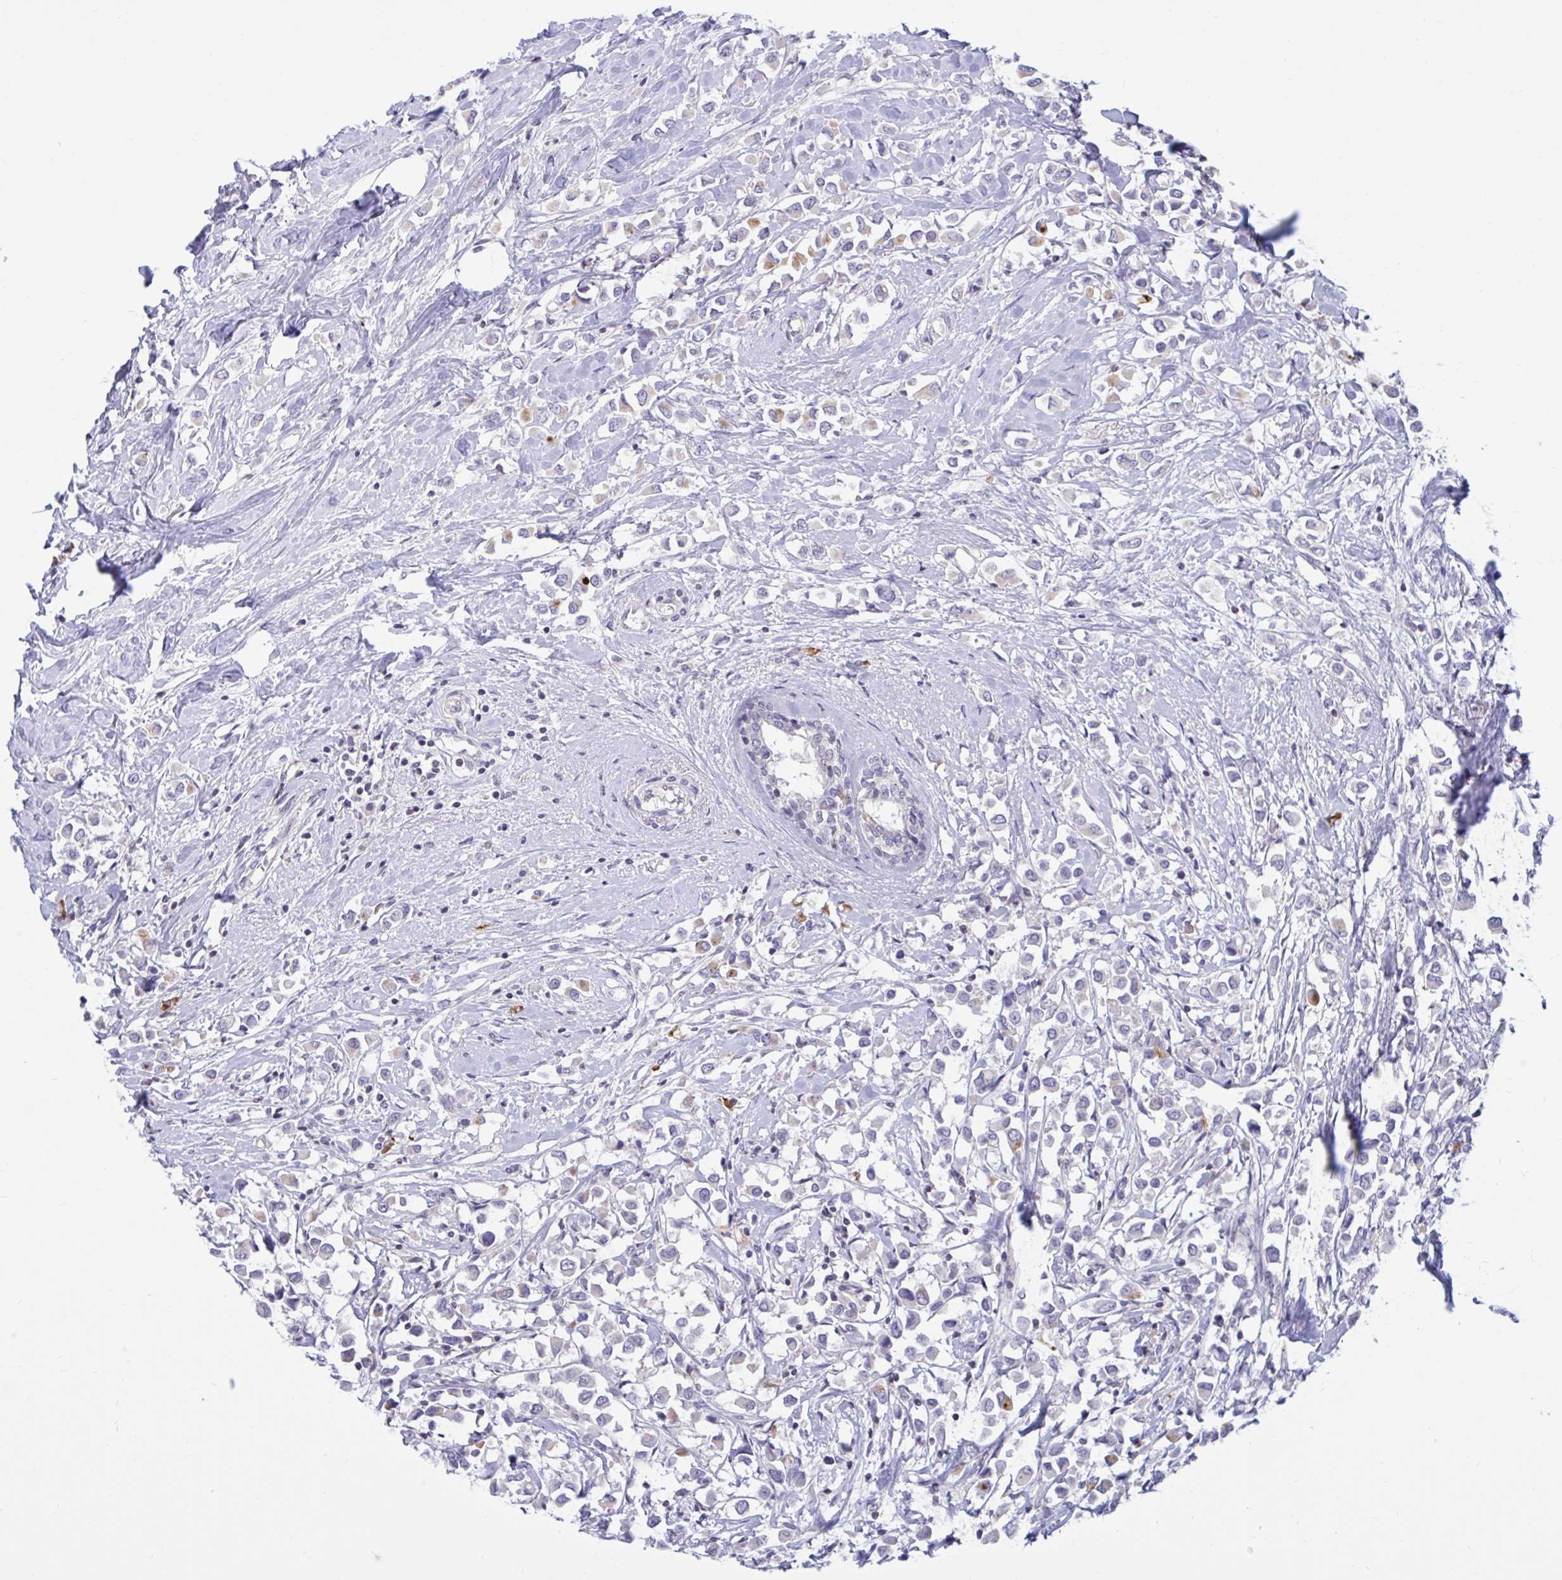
{"staining": {"intensity": "moderate", "quantity": "<25%", "location": "cytoplasmic/membranous"}, "tissue": "breast cancer", "cell_type": "Tumor cells", "image_type": "cancer", "snomed": [{"axis": "morphology", "description": "Duct carcinoma"}, {"axis": "topography", "description": "Breast"}], "caption": "High-magnification brightfield microscopy of breast infiltrating ductal carcinoma stained with DAB (3,3'-diaminobenzidine) (brown) and counterstained with hematoxylin (blue). tumor cells exhibit moderate cytoplasmic/membranous positivity is present in approximately<25% of cells. (Brightfield microscopy of DAB IHC at high magnification).", "gene": "ARPP19", "patient": {"sex": "female", "age": 61}}